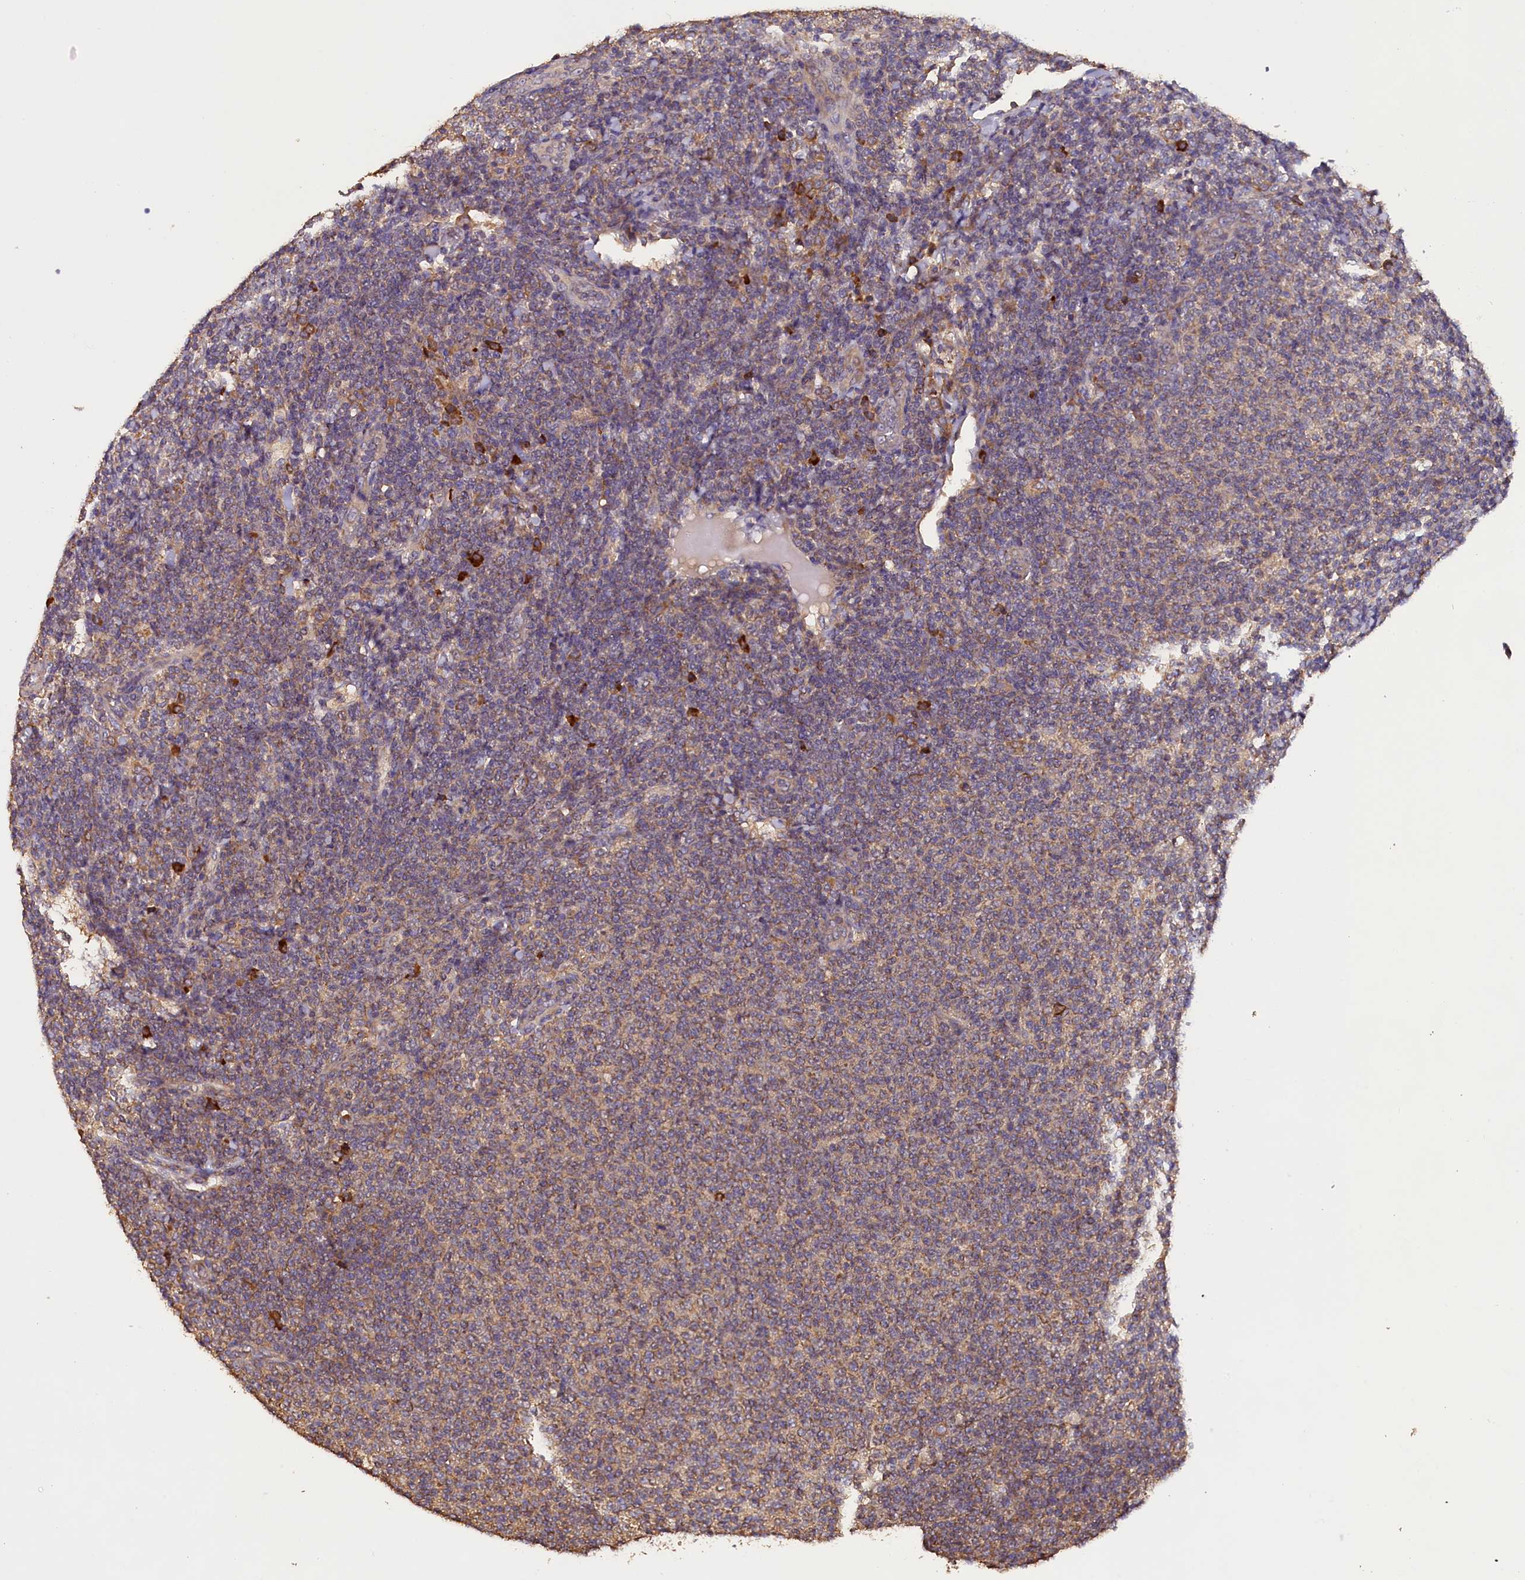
{"staining": {"intensity": "moderate", "quantity": "<25%", "location": "cytoplasmic/membranous"}, "tissue": "lymphoma", "cell_type": "Tumor cells", "image_type": "cancer", "snomed": [{"axis": "morphology", "description": "Malignant lymphoma, non-Hodgkin's type, Low grade"}, {"axis": "topography", "description": "Lymph node"}], "caption": "Protein staining reveals moderate cytoplasmic/membranous positivity in approximately <25% of tumor cells in lymphoma.", "gene": "ENKD1", "patient": {"sex": "male", "age": 66}}